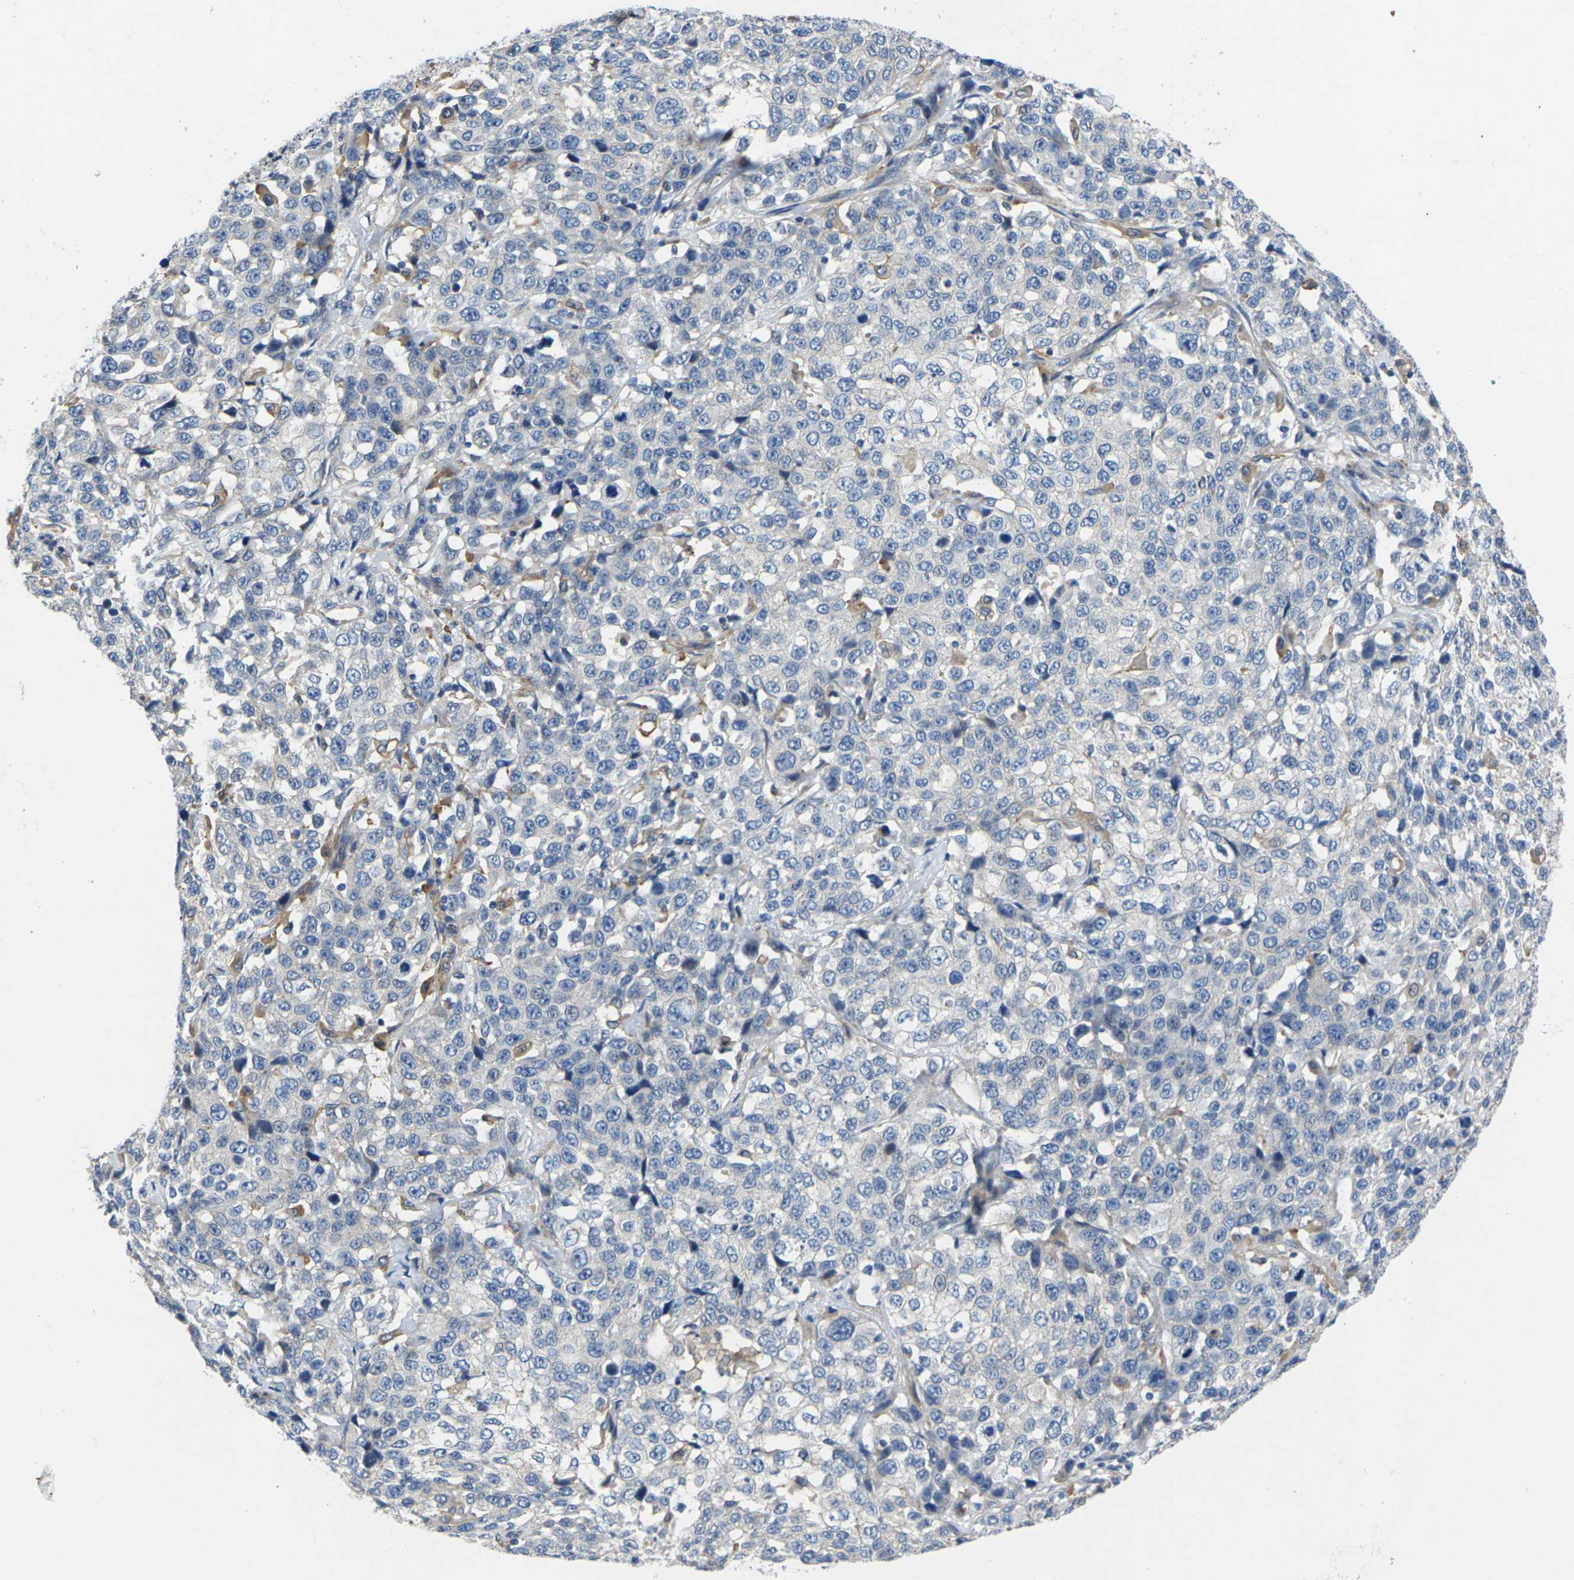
{"staining": {"intensity": "negative", "quantity": "none", "location": "none"}, "tissue": "stomach cancer", "cell_type": "Tumor cells", "image_type": "cancer", "snomed": [{"axis": "morphology", "description": "Normal tissue, NOS"}, {"axis": "morphology", "description": "Adenocarcinoma, NOS"}, {"axis": "topography", "description": "Stomach"}], "caption": "DAB (3,3'-diaminobenzidine) immunohistochemical staining of stomach cancer shows no significant positivity in tumor cells.", "gene": "SCNN1A", "patient": {"sex": "male", "age": 48}}